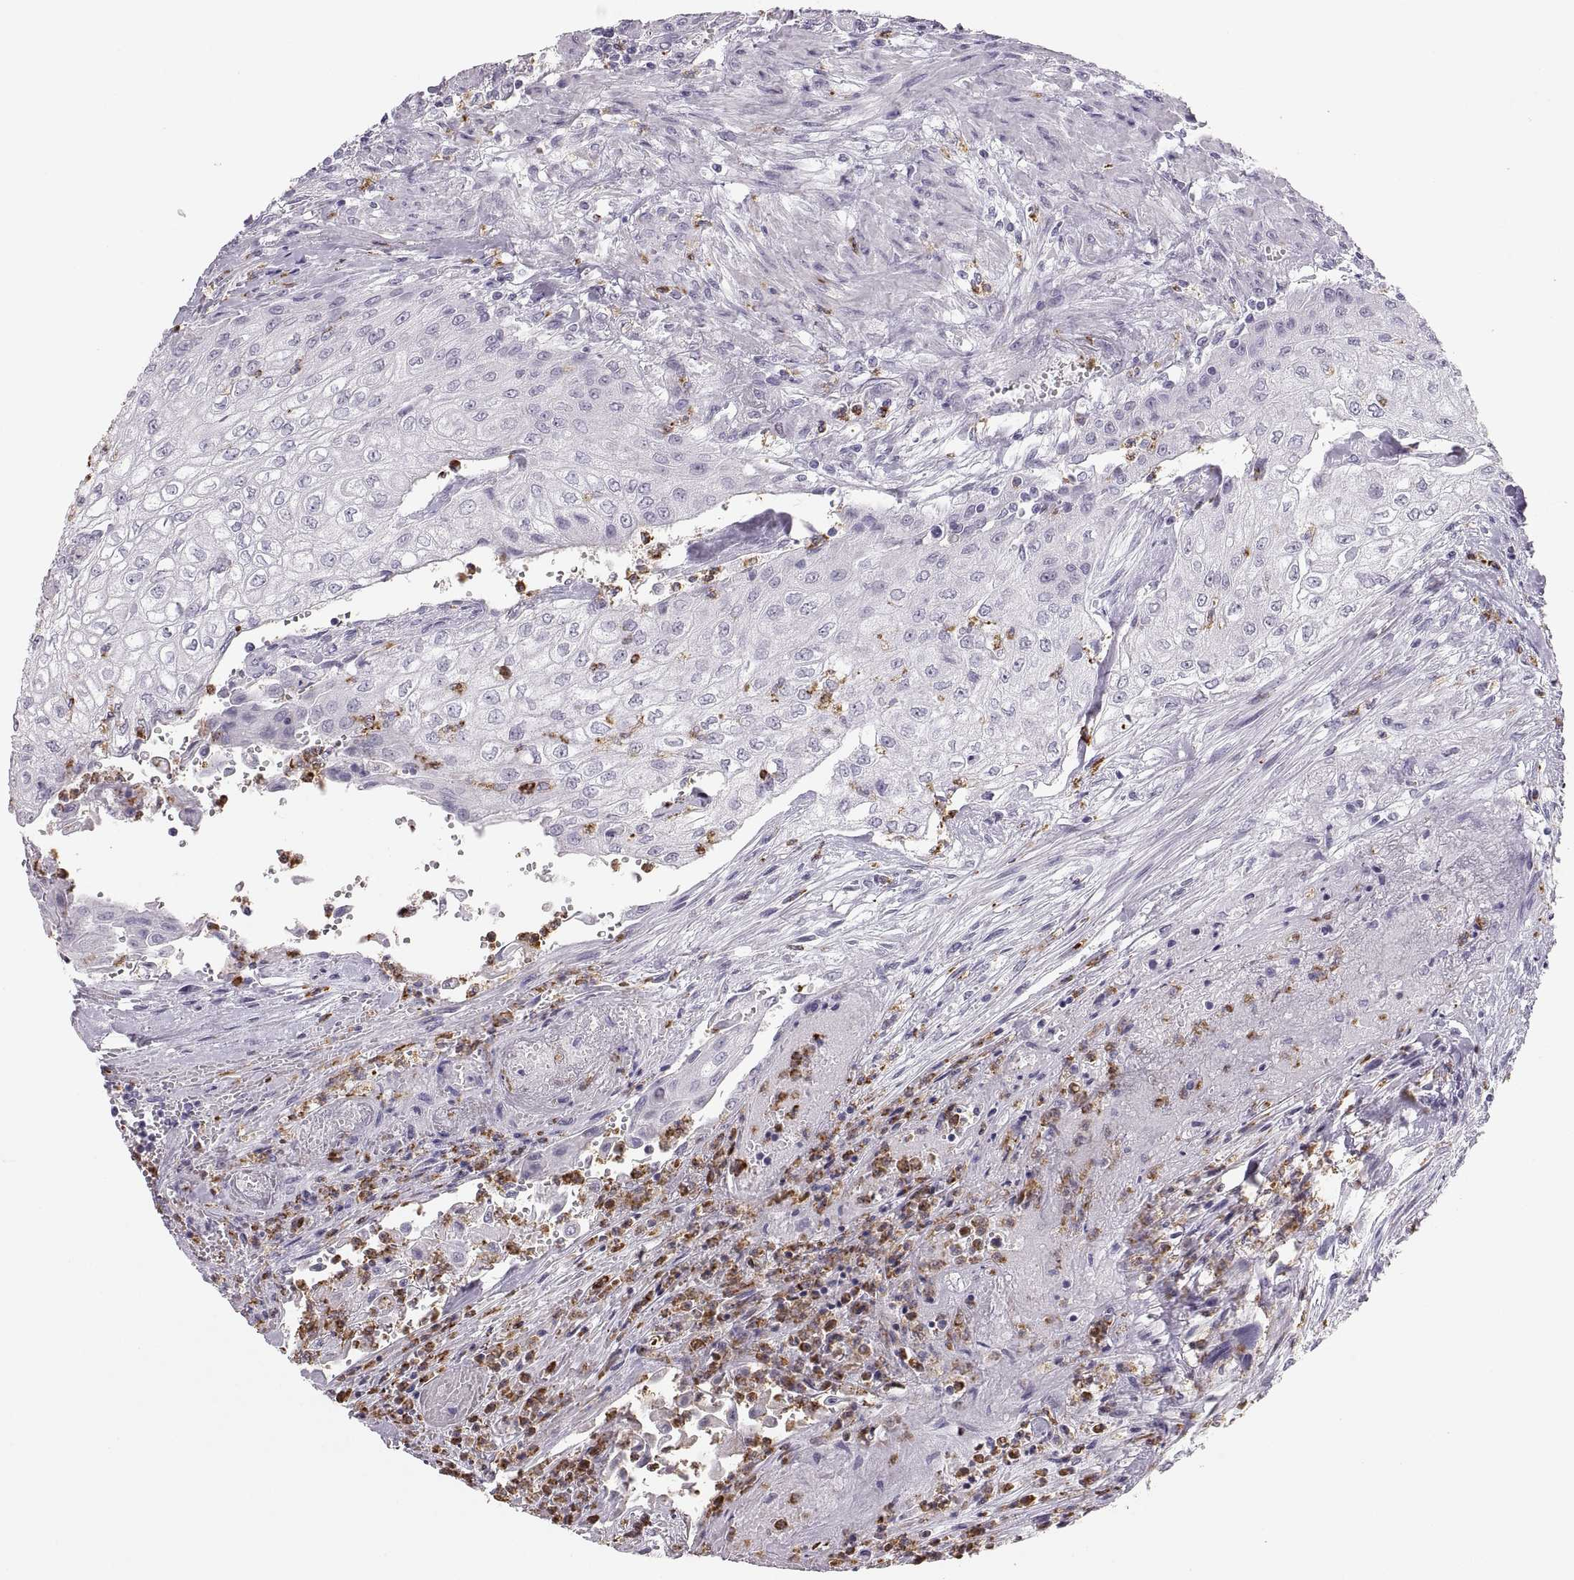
{"staining": {"intensity": "negative", "quantity": "none", "location": "none"}, "tissue": "urothelial cancer", "cell_type": "Tumor cells", "image_type": "cancer", "snomed": [{"axis": "morphology", "description": "Urothelial carcinoma, High grade"}, {"axis": "topography", "description": "Urinary bladder"}], "caption": "IHC photomicrograph of urothelial cancer stained for a protein (brown), which demonstrates no expression in tumor cells.", "gene": "MILR1", "patient": {"sex": "male", "age": 62}}